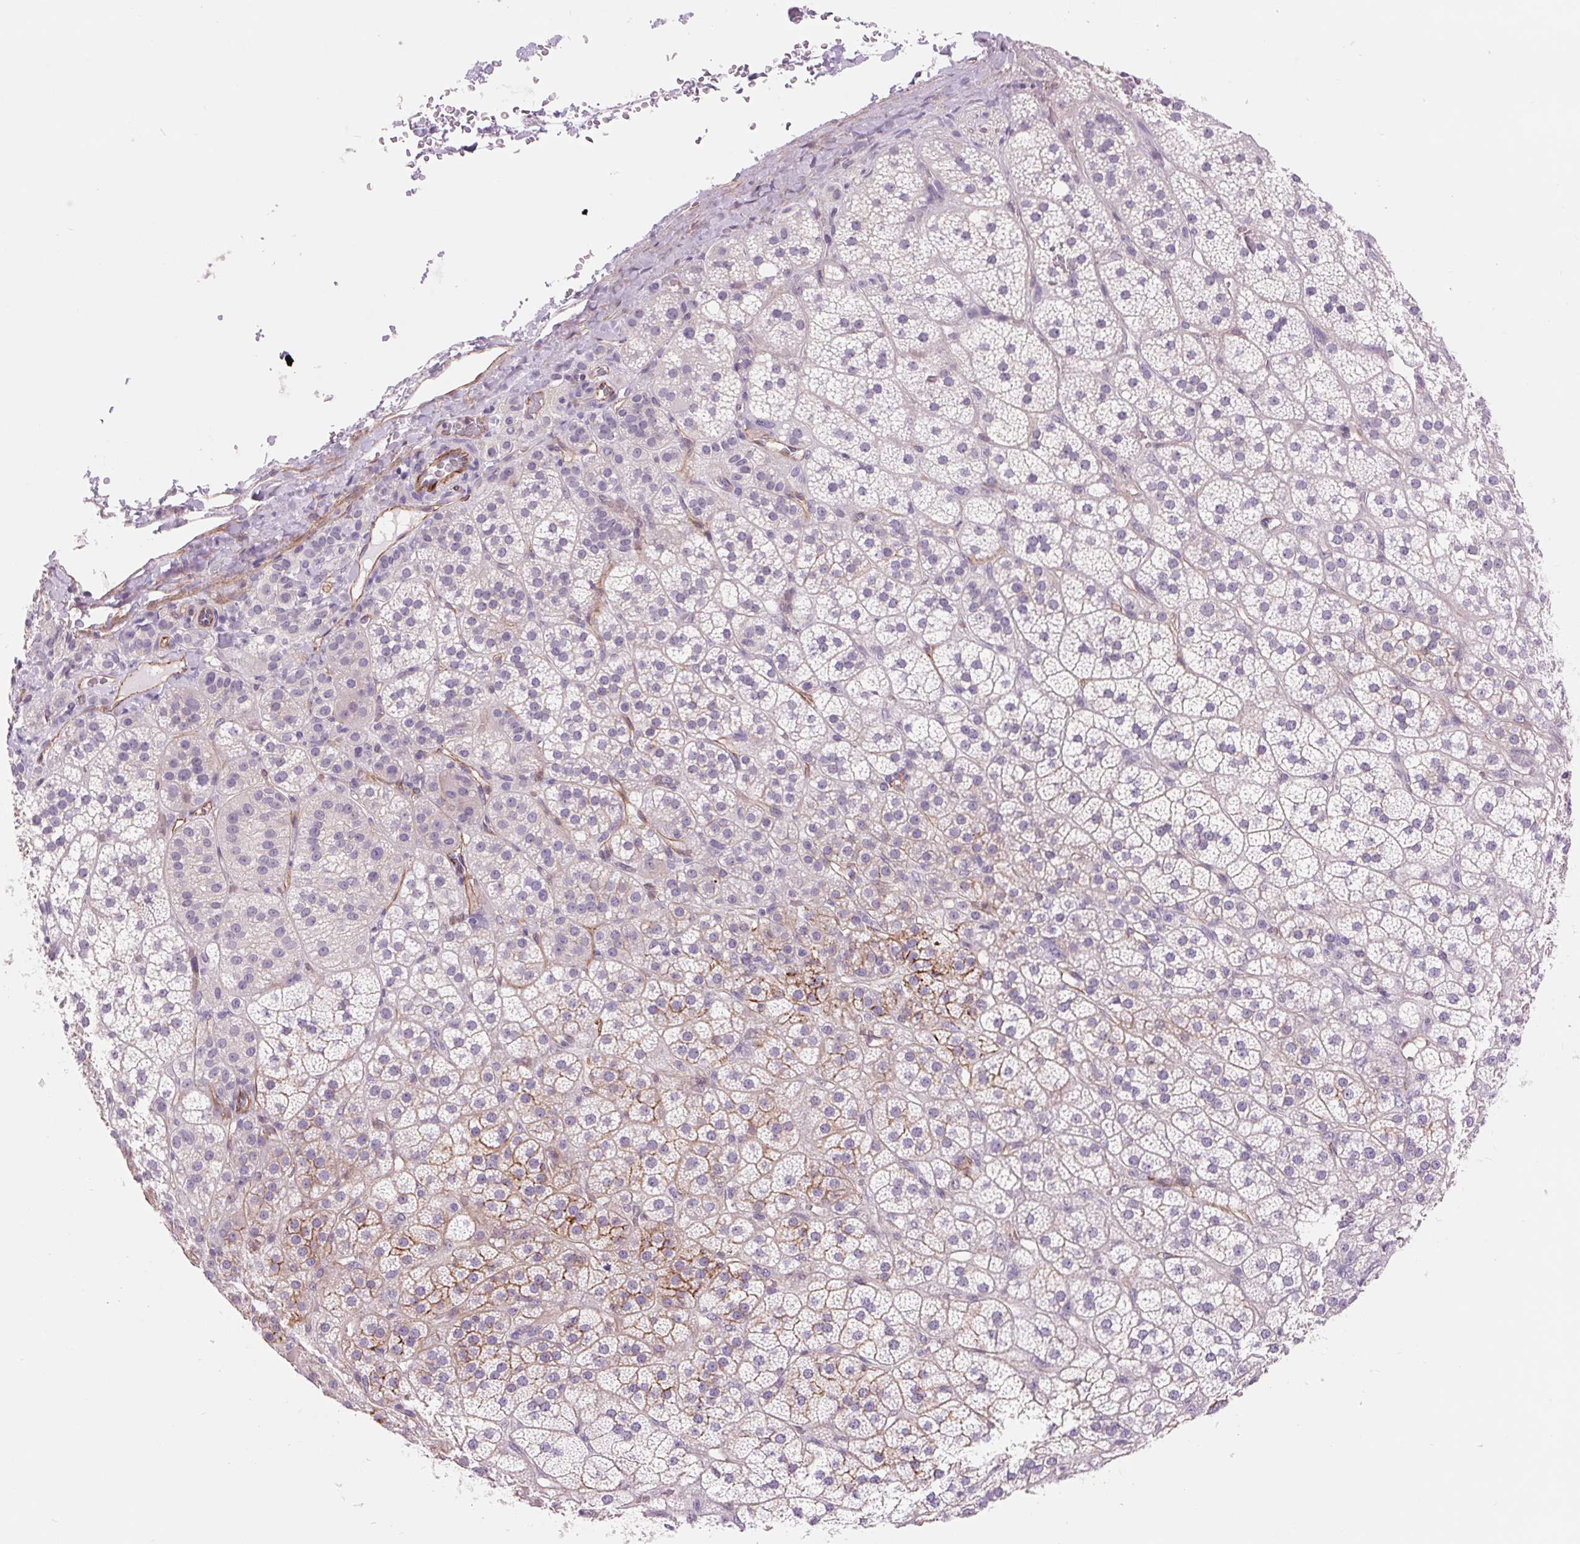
{"staining": {"intensity": "moderate", "quantity": "<25%", "location": "cytoplasmic/membranous"}, "tissue": "adrenal gland", "cell_type": "Glandular cells", "image_type": "normal", "snomed": [{"axis": "morphology", "description": "Normal tissue, NOS"}, {"axis": "topography", "description": "Adrenal gland"}], "caption": "A high-resolution micrograph shows immunohistochemistry (IHC) staining of normal adrenal gland, which displays moderate cytoplasmic/membranous staining in about <25% of glandular cells.", "gene": "DIXDC1", "patient": {"sex": "female", "age": 60}}